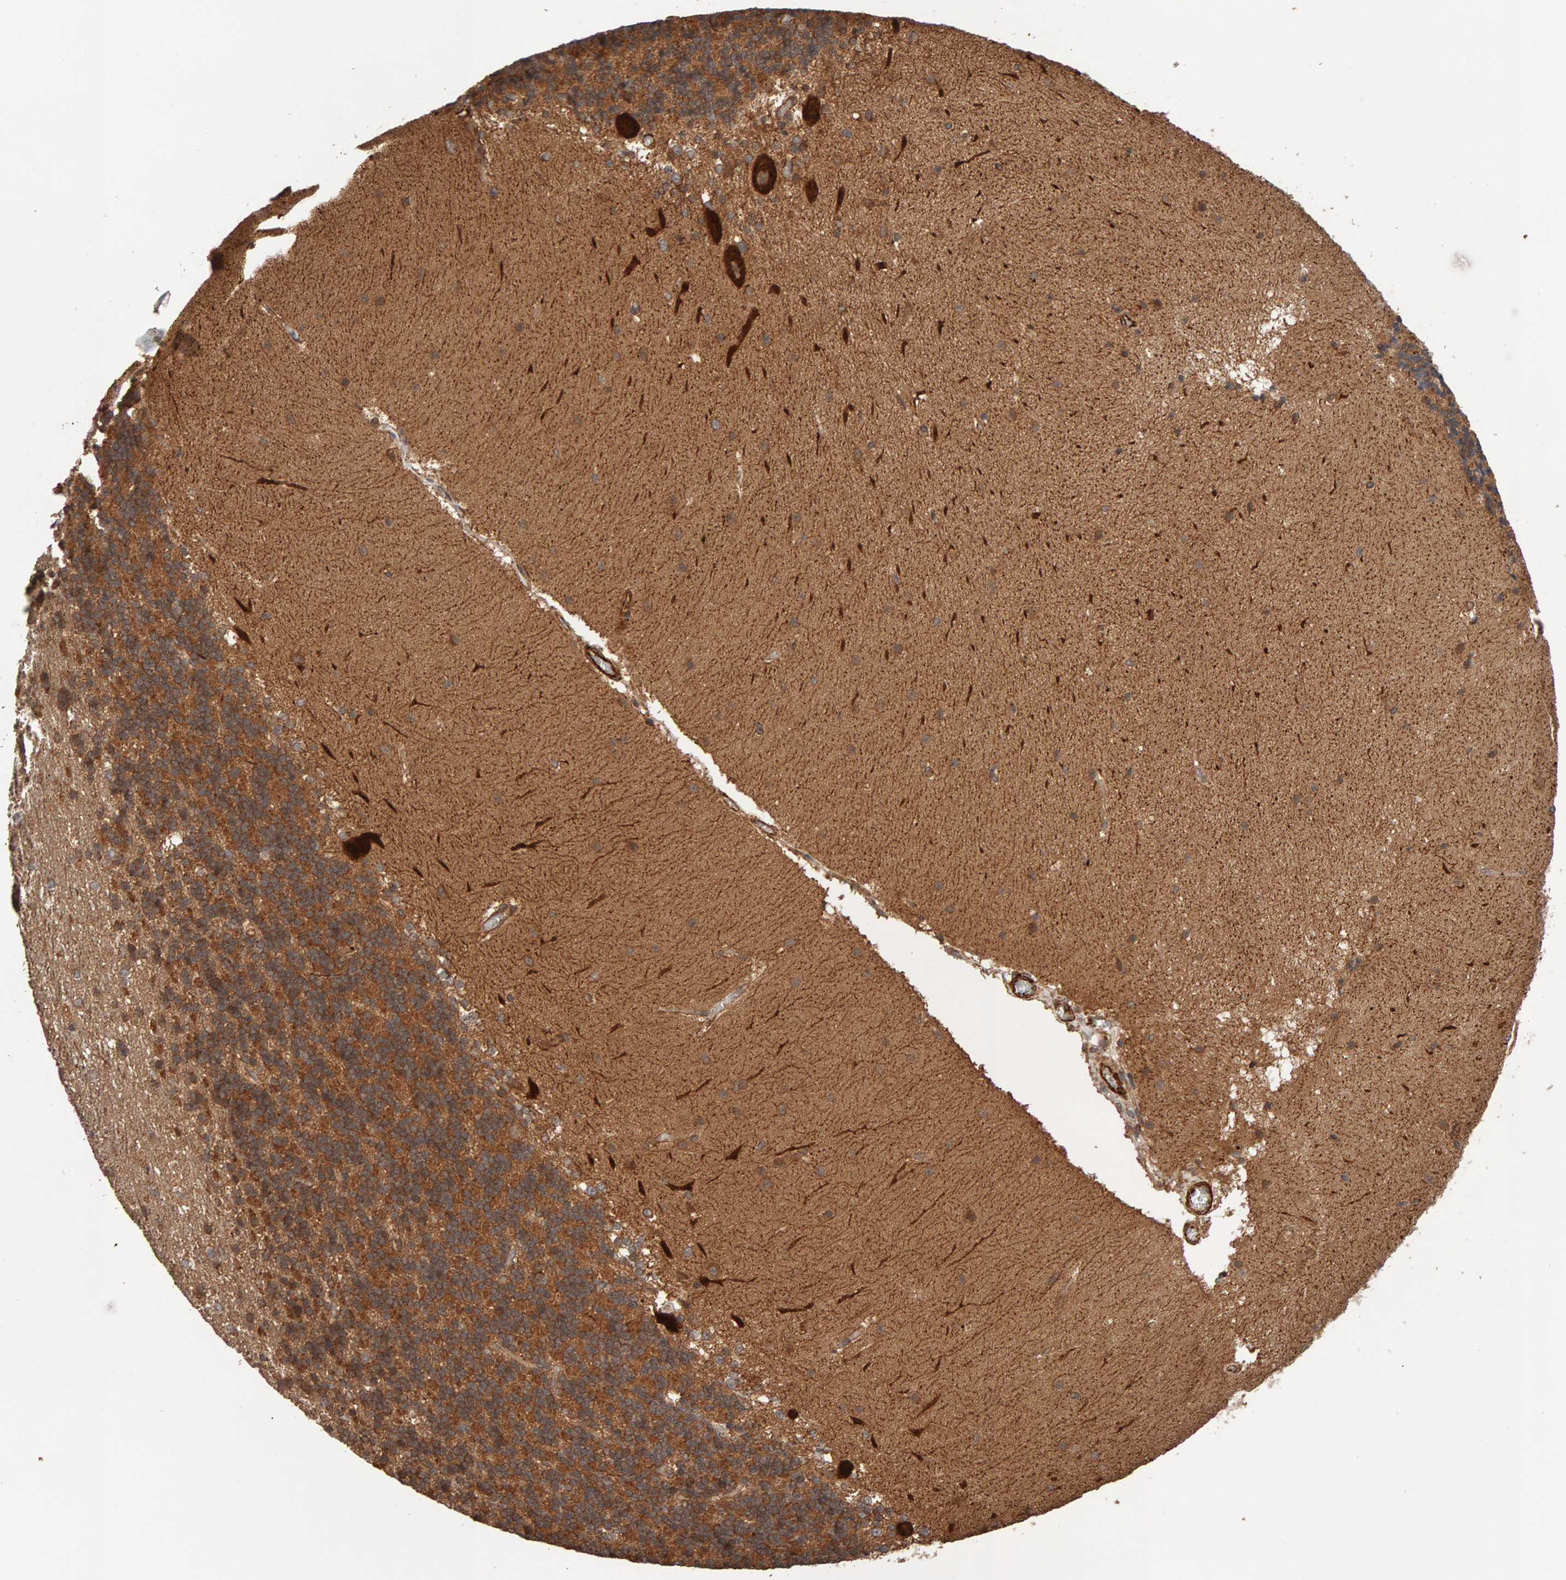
{"staining": {"intensity": "moderate", "quantity": ">75%", "location": "cytoplasmic/membranous"}, "tissue": "cerebellum", "cell_type": "Cells in granular layer", "image_type": "normal", "snomed": [{"axis": "morphology", "description": "Normal tissue, NOS"}, {"axis": "topography", "description": "Cerebellum"}], "caption": "Immunohistochemical staining of benign human cerebellum displays >75% levels of moderate cytoplasmic/membranous protein staining in approximately >75% of cells in granular layer.", "gene": "SYNRG", "patient": {"sex": "female", "age": 19}}